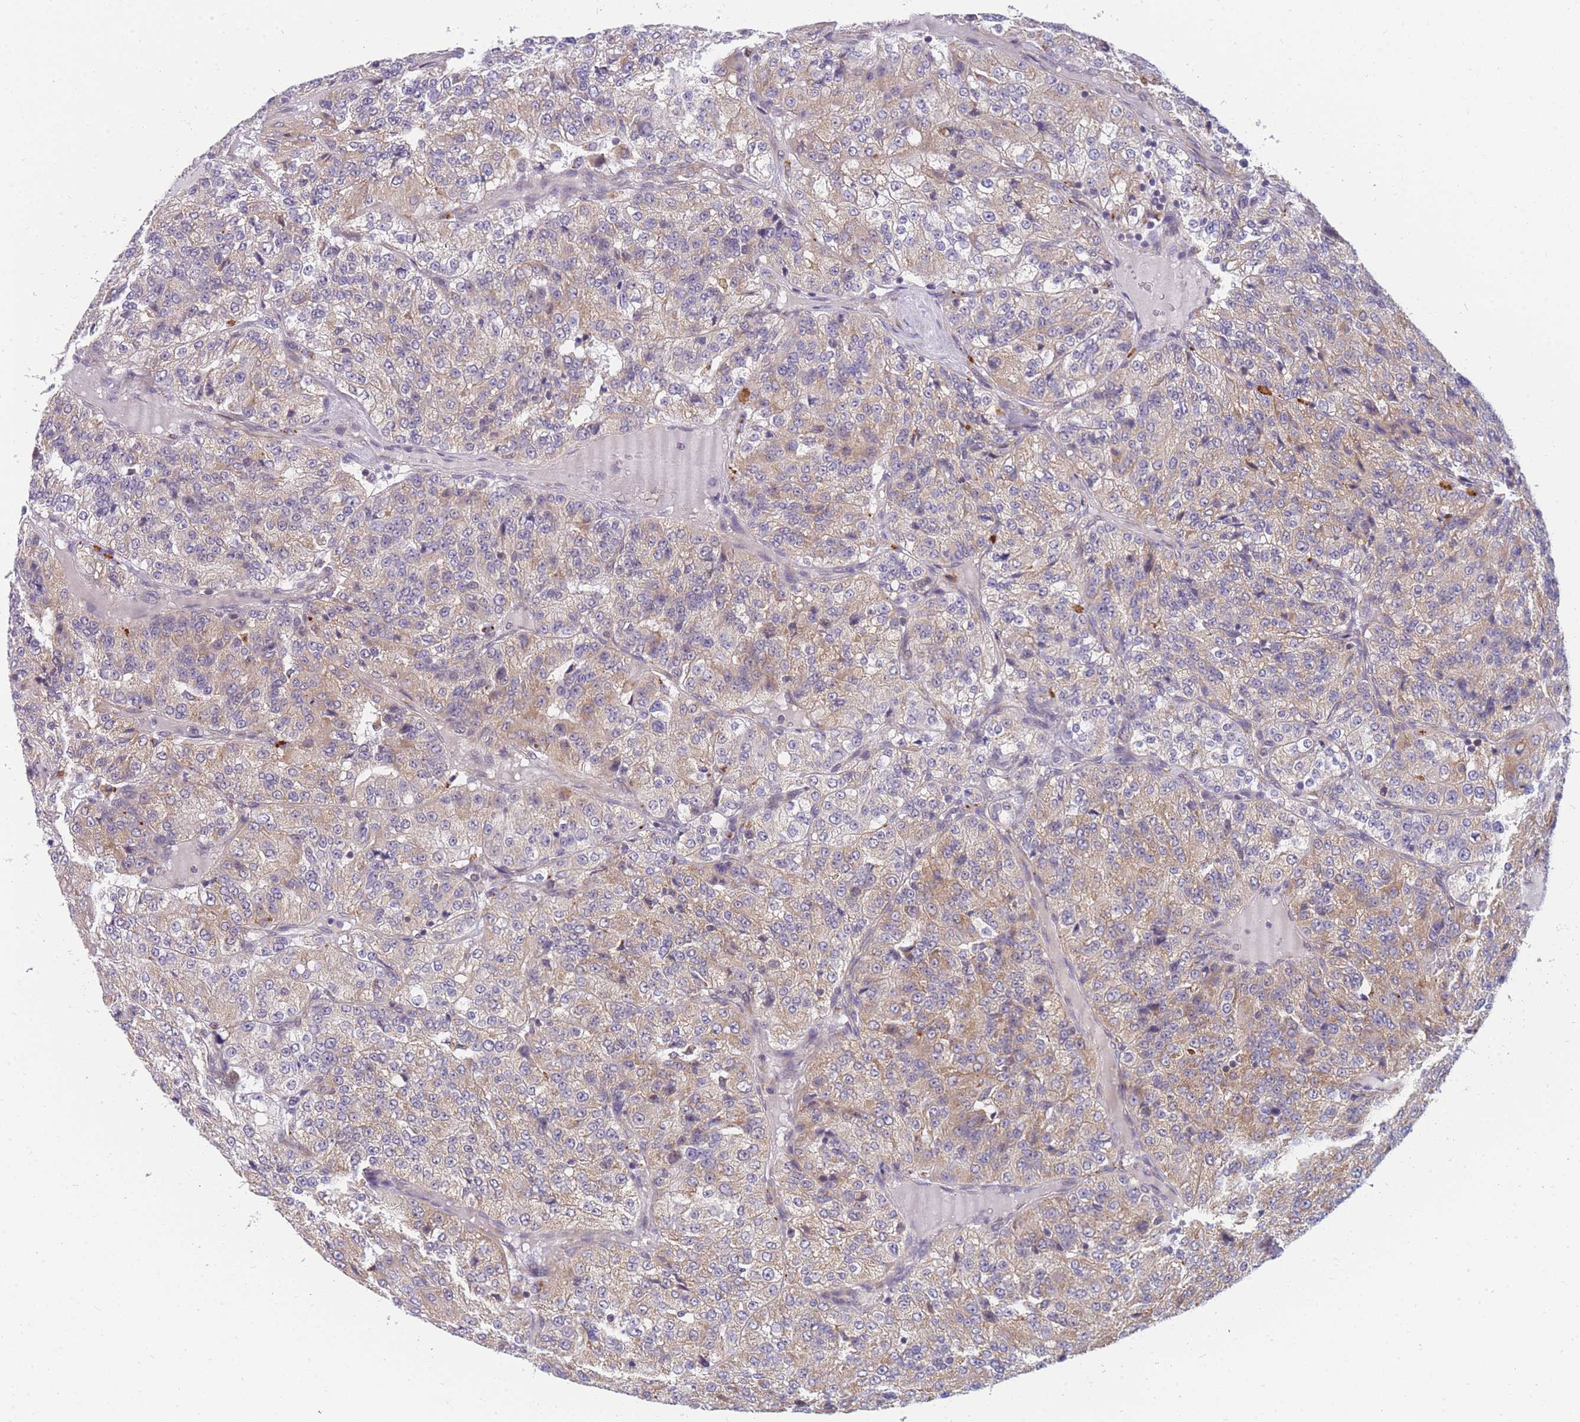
{"staining": {"intensity": "moderate", "quantity": "25%-75%", "location": "cytoplasmic/membranous"}, "tissue": "renal cancer", "cell_type": "Tumor cells", "image_type": "cancer", "snomed": [{"axis": "morphology", "description": "Adenocarcinoma, NOS"}, {"axis": "topography", "description": "Kidney"}], "caption": "A photomicrograph of human renal adenocarcinoma stained for a protein displays moderate cytoplasmic/membranous brown staining in tumor cells.", "gene": "MRPL23", "patient": {"sex": "female", "age": 63}}